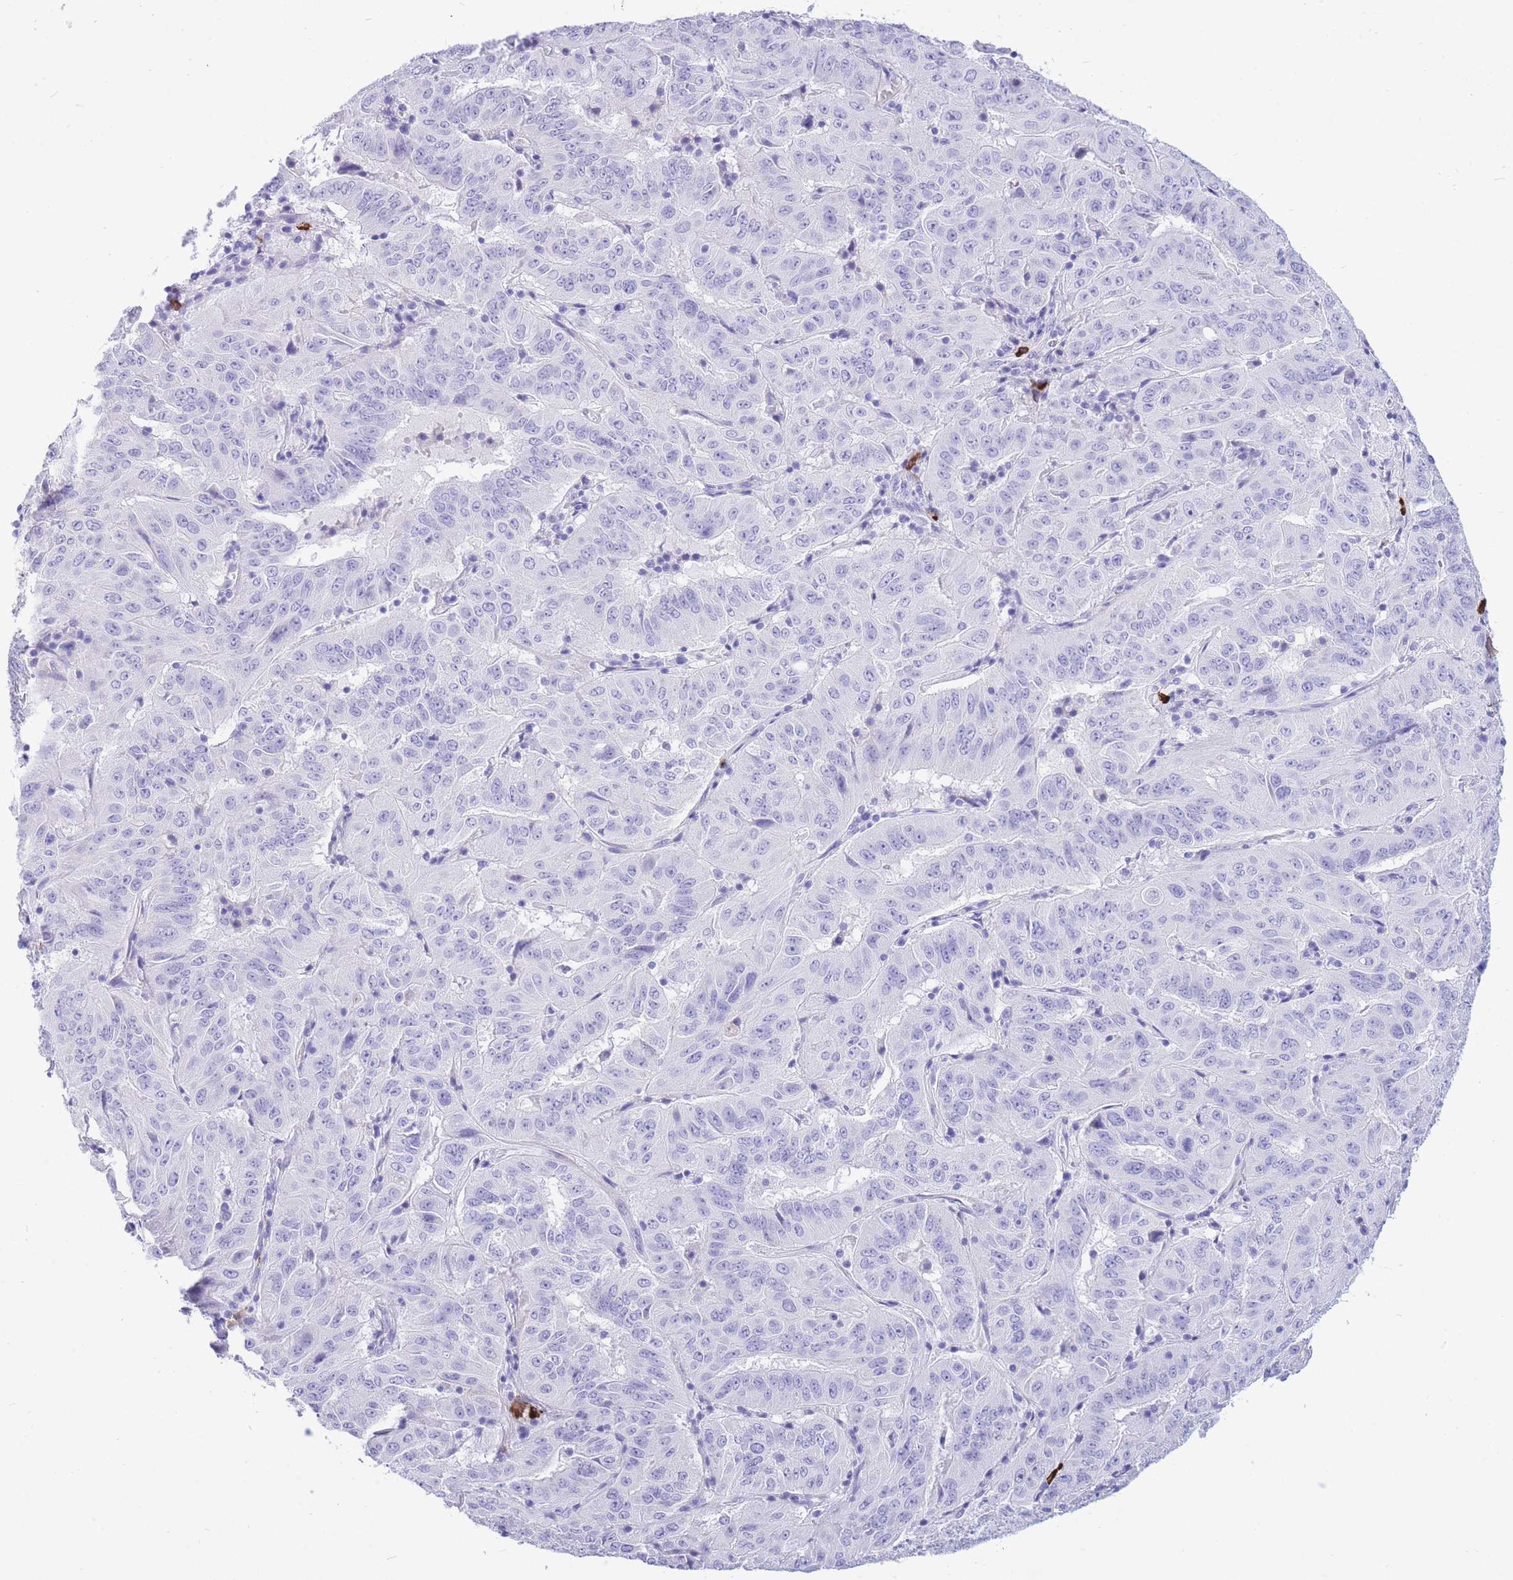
{"staining": {"intensity": "negative", "quantity": "none", "location": "none"}, "tissue": "pancreatic cancer", "cell_type": "Tumor cells", "image_type": "cancer", "snomed": [{"axis": "morphology", "description": "Adenocarcinoma, NOS"}, {"axis": "topography", "description": "Pancreas"}], "caption": "Photomicrograph shows no significant protein expression in tumor cells of pancreatic cancer (adenocarcinoma).", "gene": "ZFP62", "patient": {"sex": "male", "age": 63}}